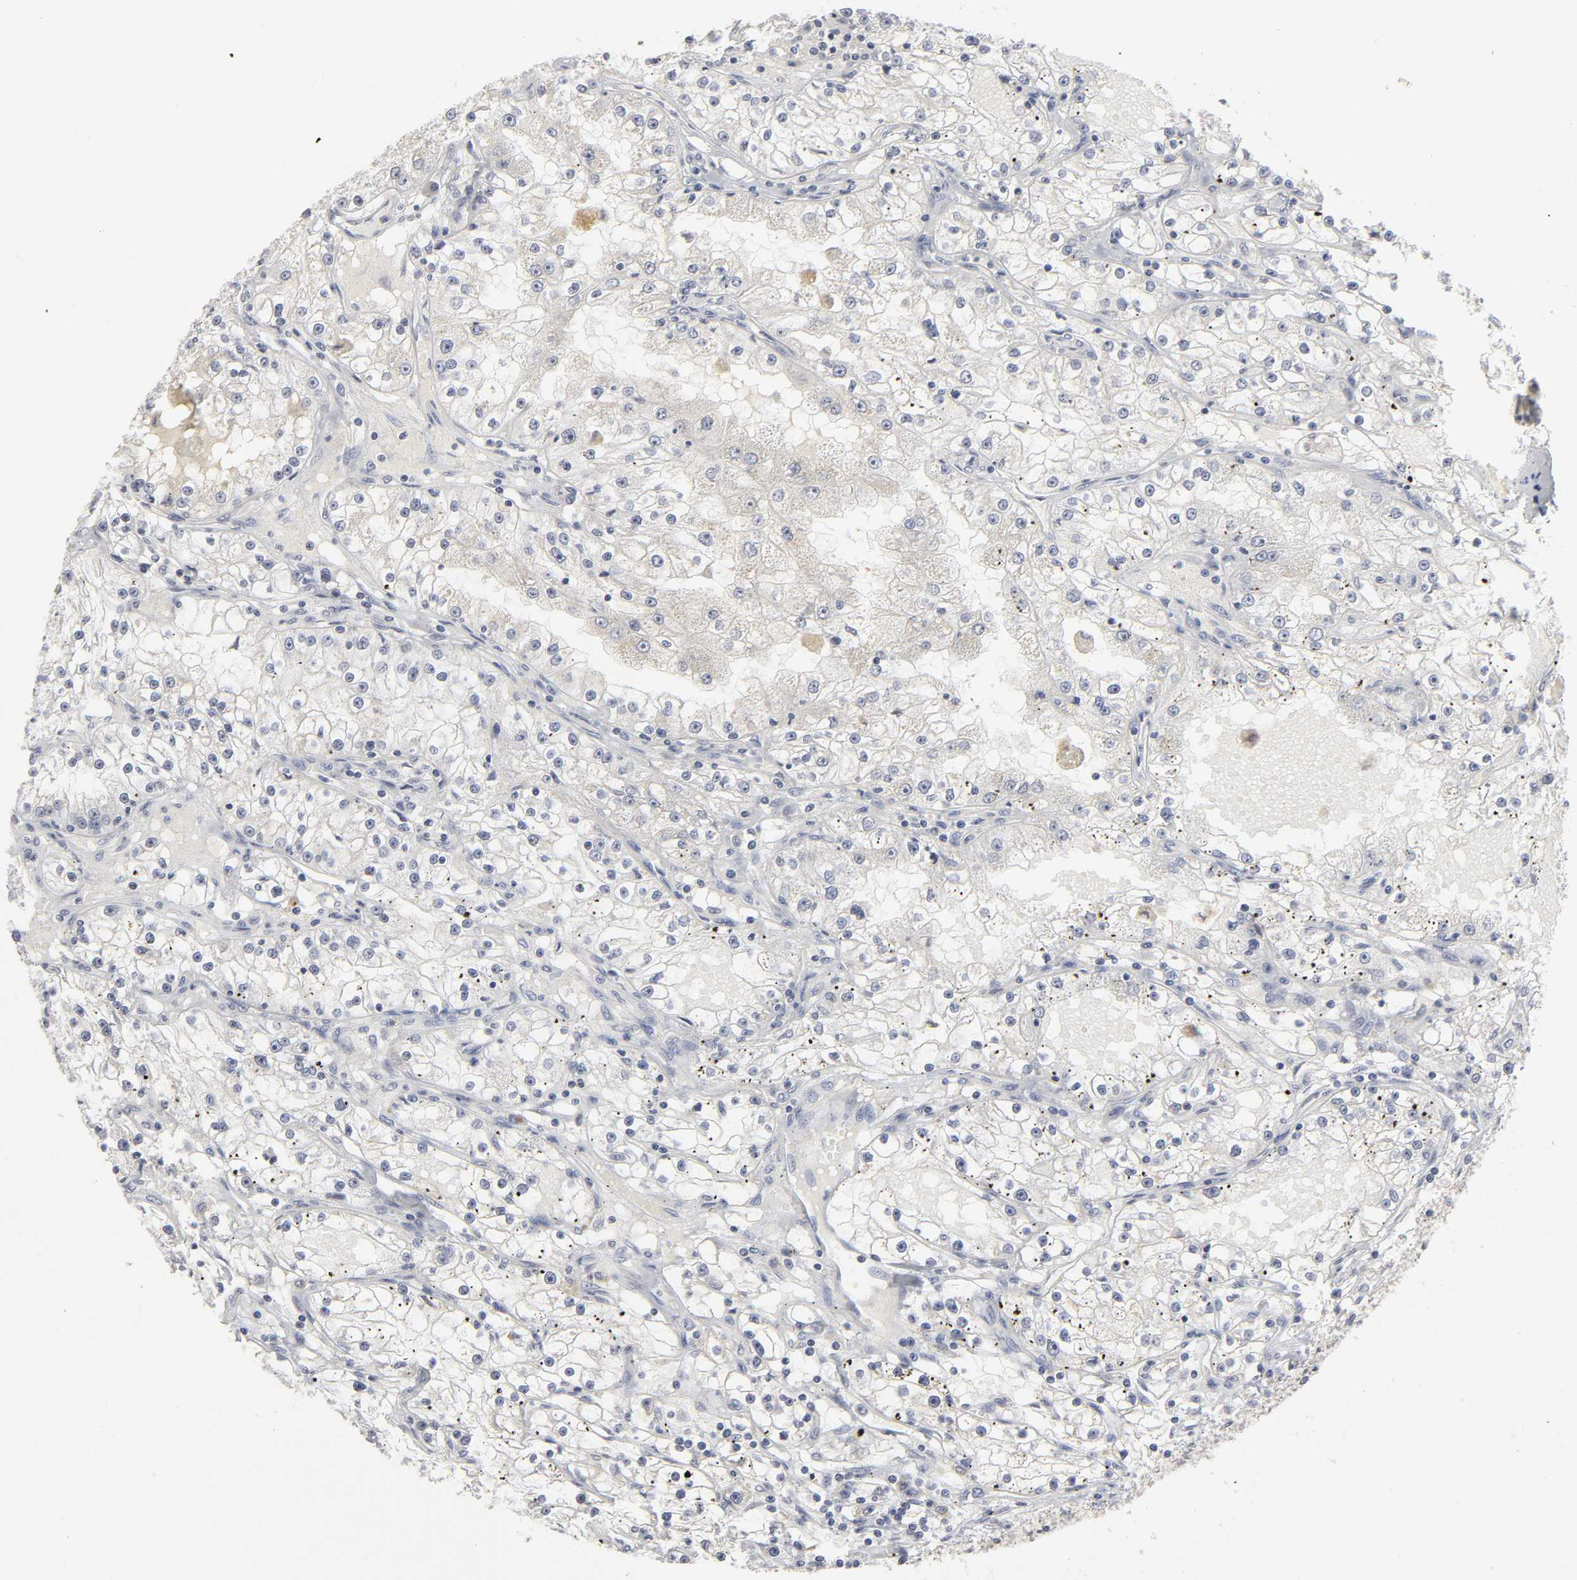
{"staining": {"intensity": "negative", "quantity": "none", "location": "none"}, "tissue": "renal cancer", "cell_type": "Tumor cells", "image_type": "cancer", "snomed": [{"axis": "morphology", "description": "Adenocarcinoma, NOS"}, {"axis": "topography", "description": "Kidney"}], "caption": "Immunohistochemistry (IHC) of adenocarcinoma (renal) reveals no staining in tumor cells.", "gene": "TCAP", "patient": {"sex": "male", "age": 56}}